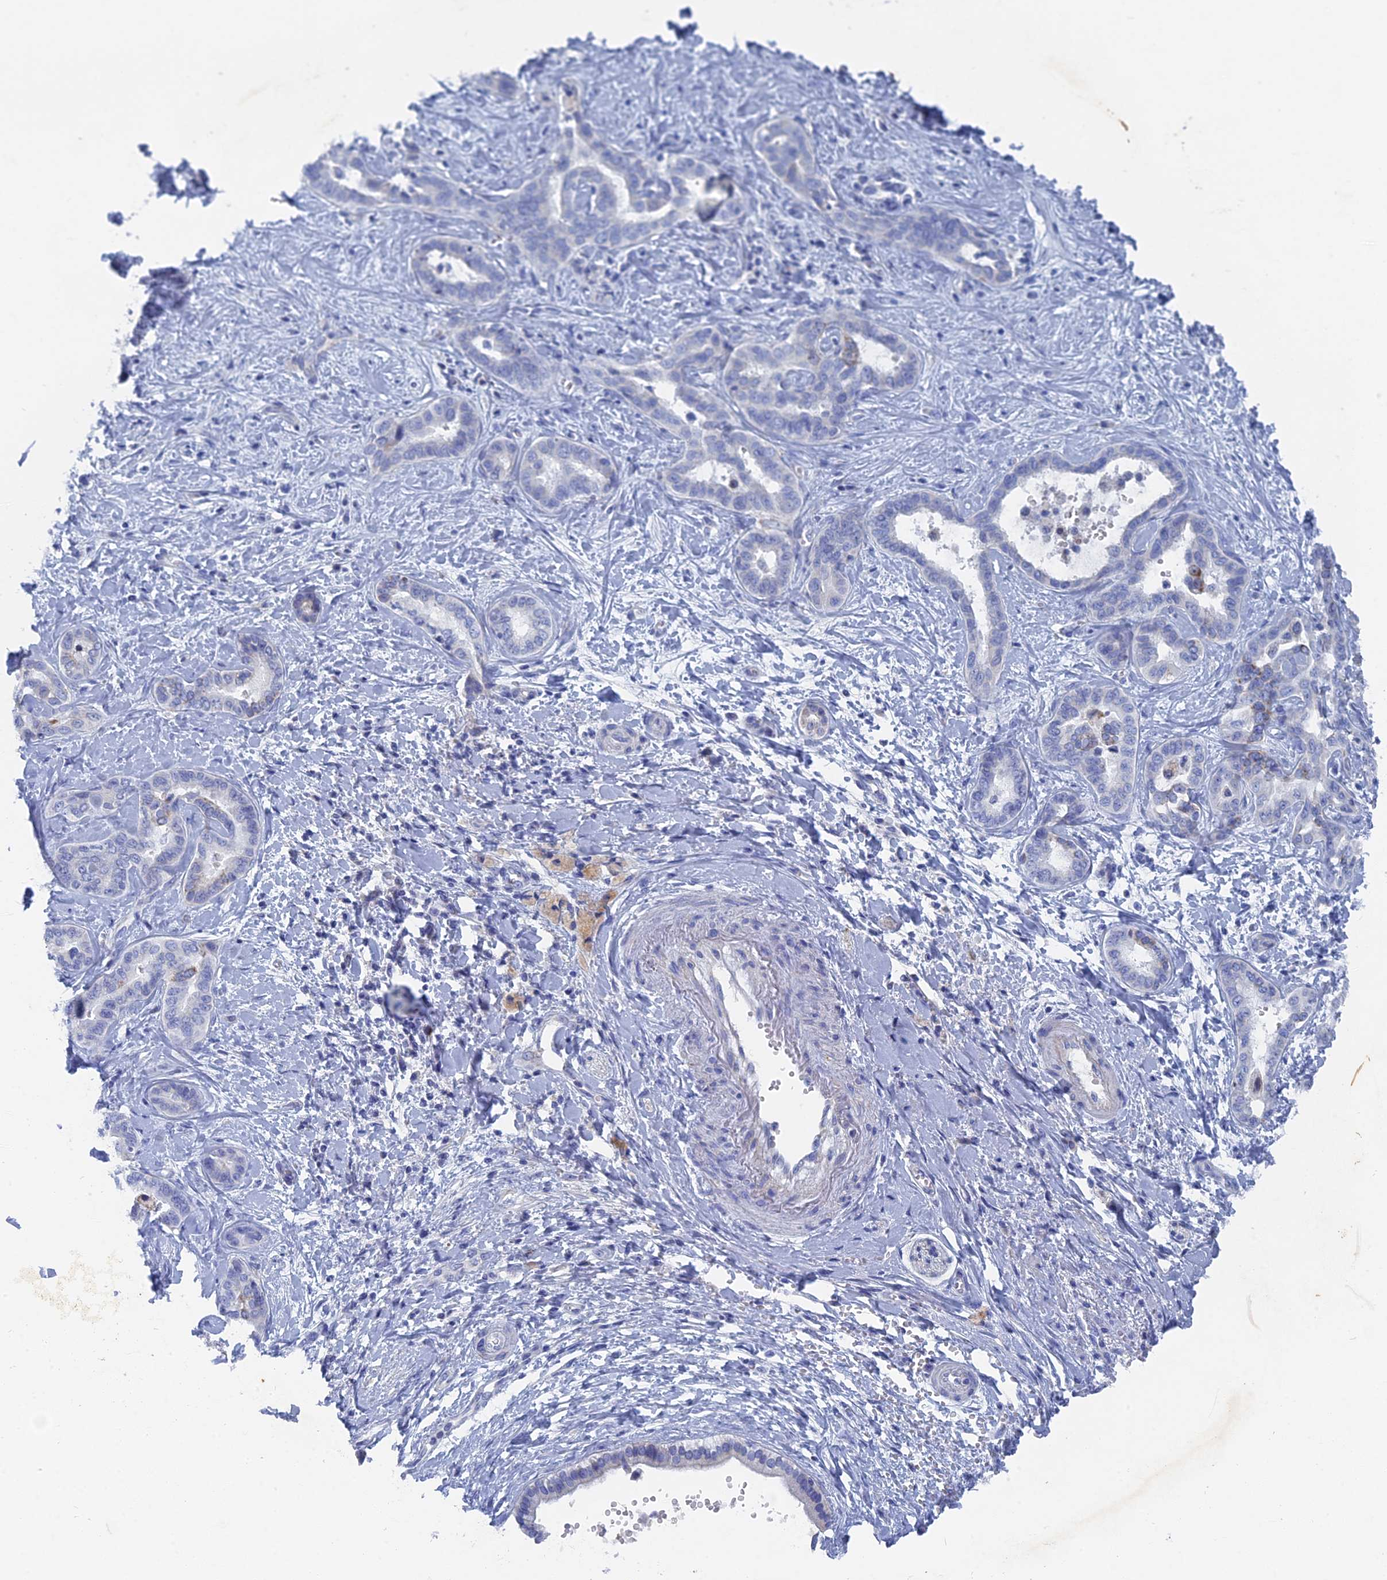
{"staining": {"intensity": "negative", "quantity": "none", "location": "none"}, "tissue": "liver cancer", "cell_type": "Tumor cells", "image_type": "cancer", "snomed": [{"axis": "morphology", "description": "Cholangiocarcinoma"}, {"axis": "topography", "description": "Liver"}], "caption": "Immunohistochemical staining of liver cholangiocarcinoma reveals no significant positivity in tumor cells. (Brightfield microscopy of DAB (3,3'-diaminobenzidine) immunohistochemistry at high magnification).", "gene": "HIGD1A", "patient": {"sex": "female", "age": 77}}